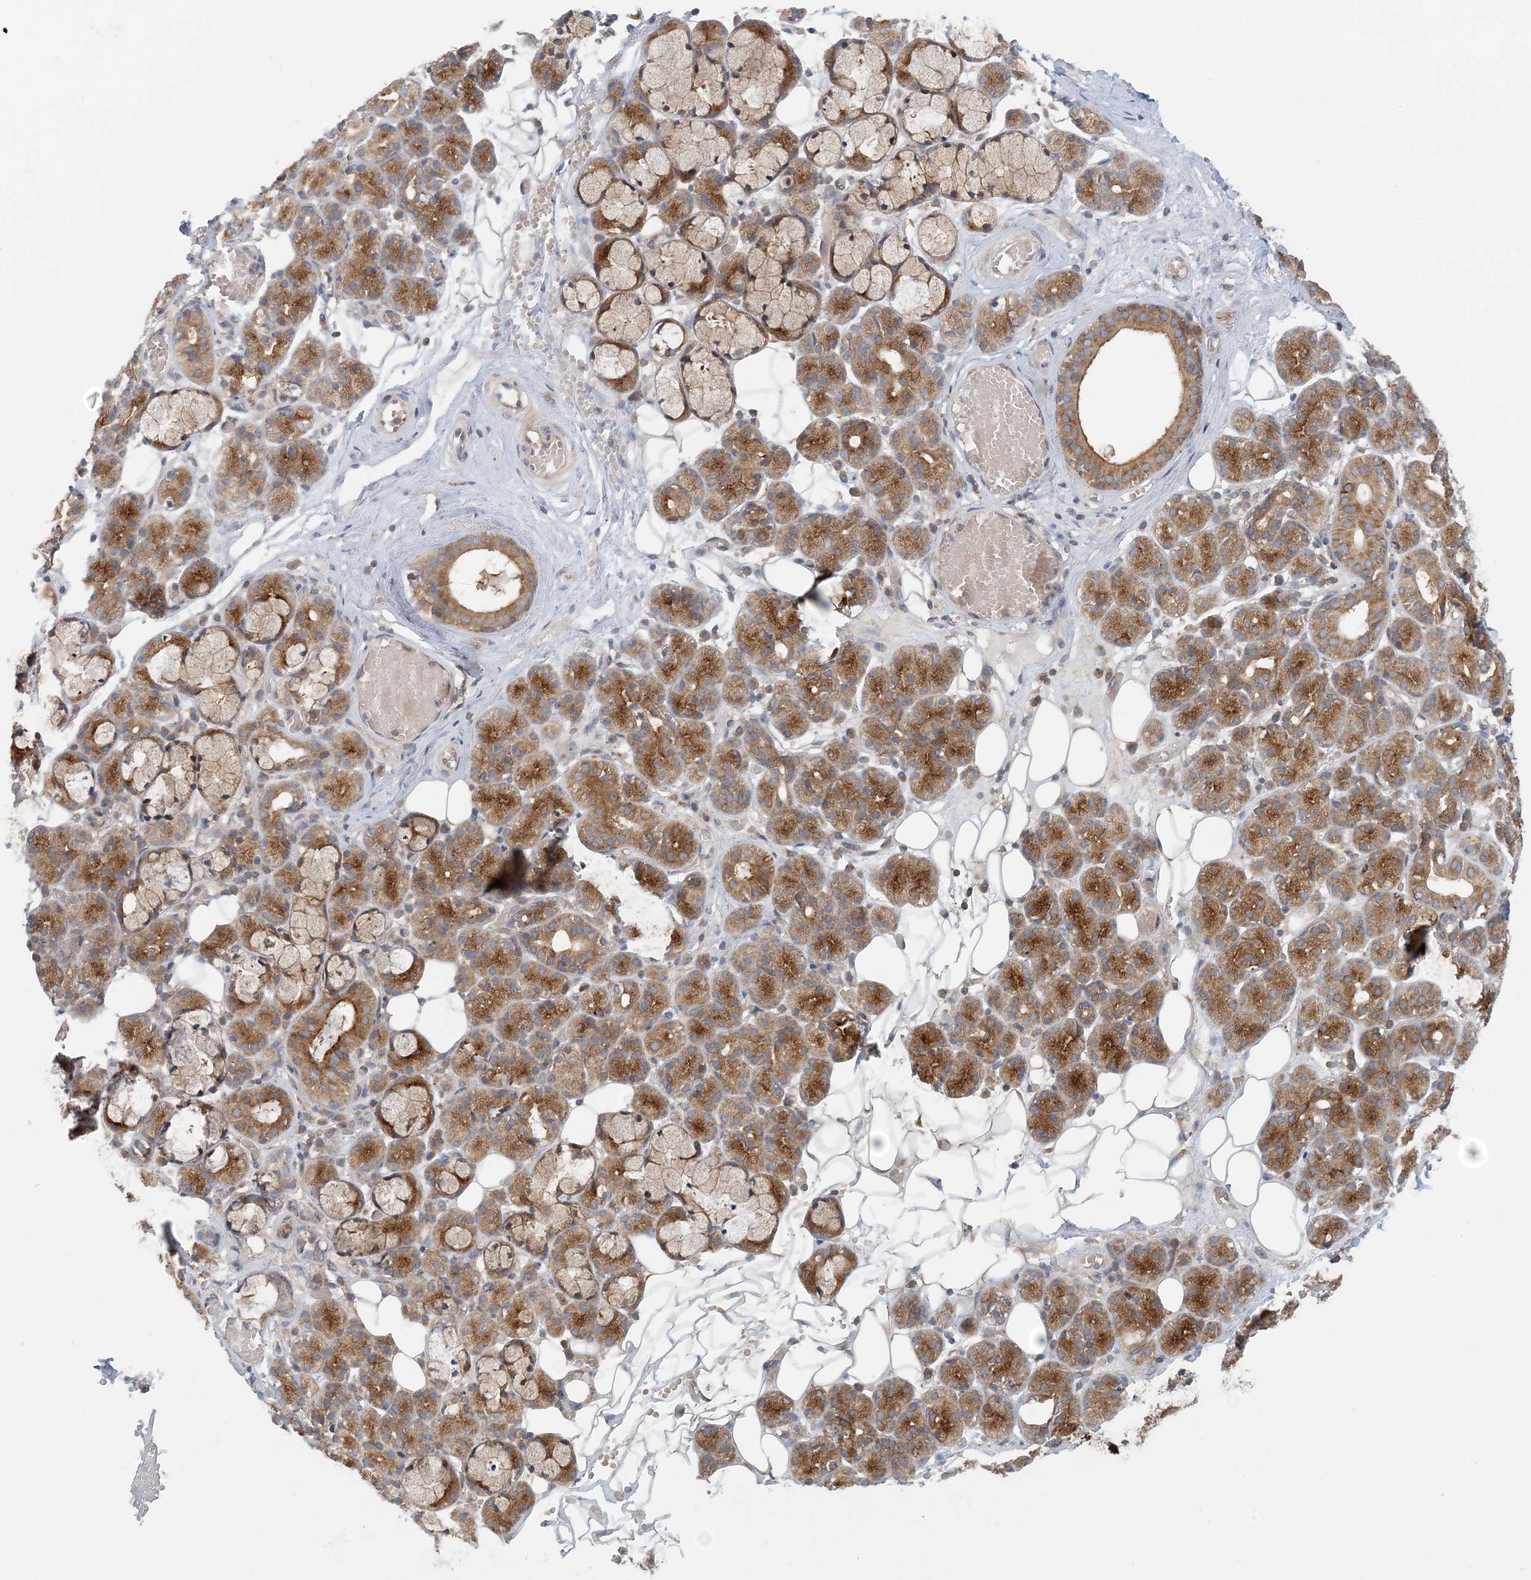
{"staining": {"intensity": "strong", "quantity": "25%-75%", "location": "cytoplasmic/membranous"}, "tissue": "salivary gland", "cell_type": "Glandular cells", "image_type": "normal", "snomed": [{"axis": "morphology", "description": "Normal tissue, NOS"}, {"axis": "topography", "description": "Salivary gland"}], "caption": "Human salivary gland stained for a protein (brown) shows strong cytoplasmic/membranous positive staining in about 25%-75% of glandular cells.", "gene": "ATP13A2", "patient": {"sex": "male", "age": 63}}